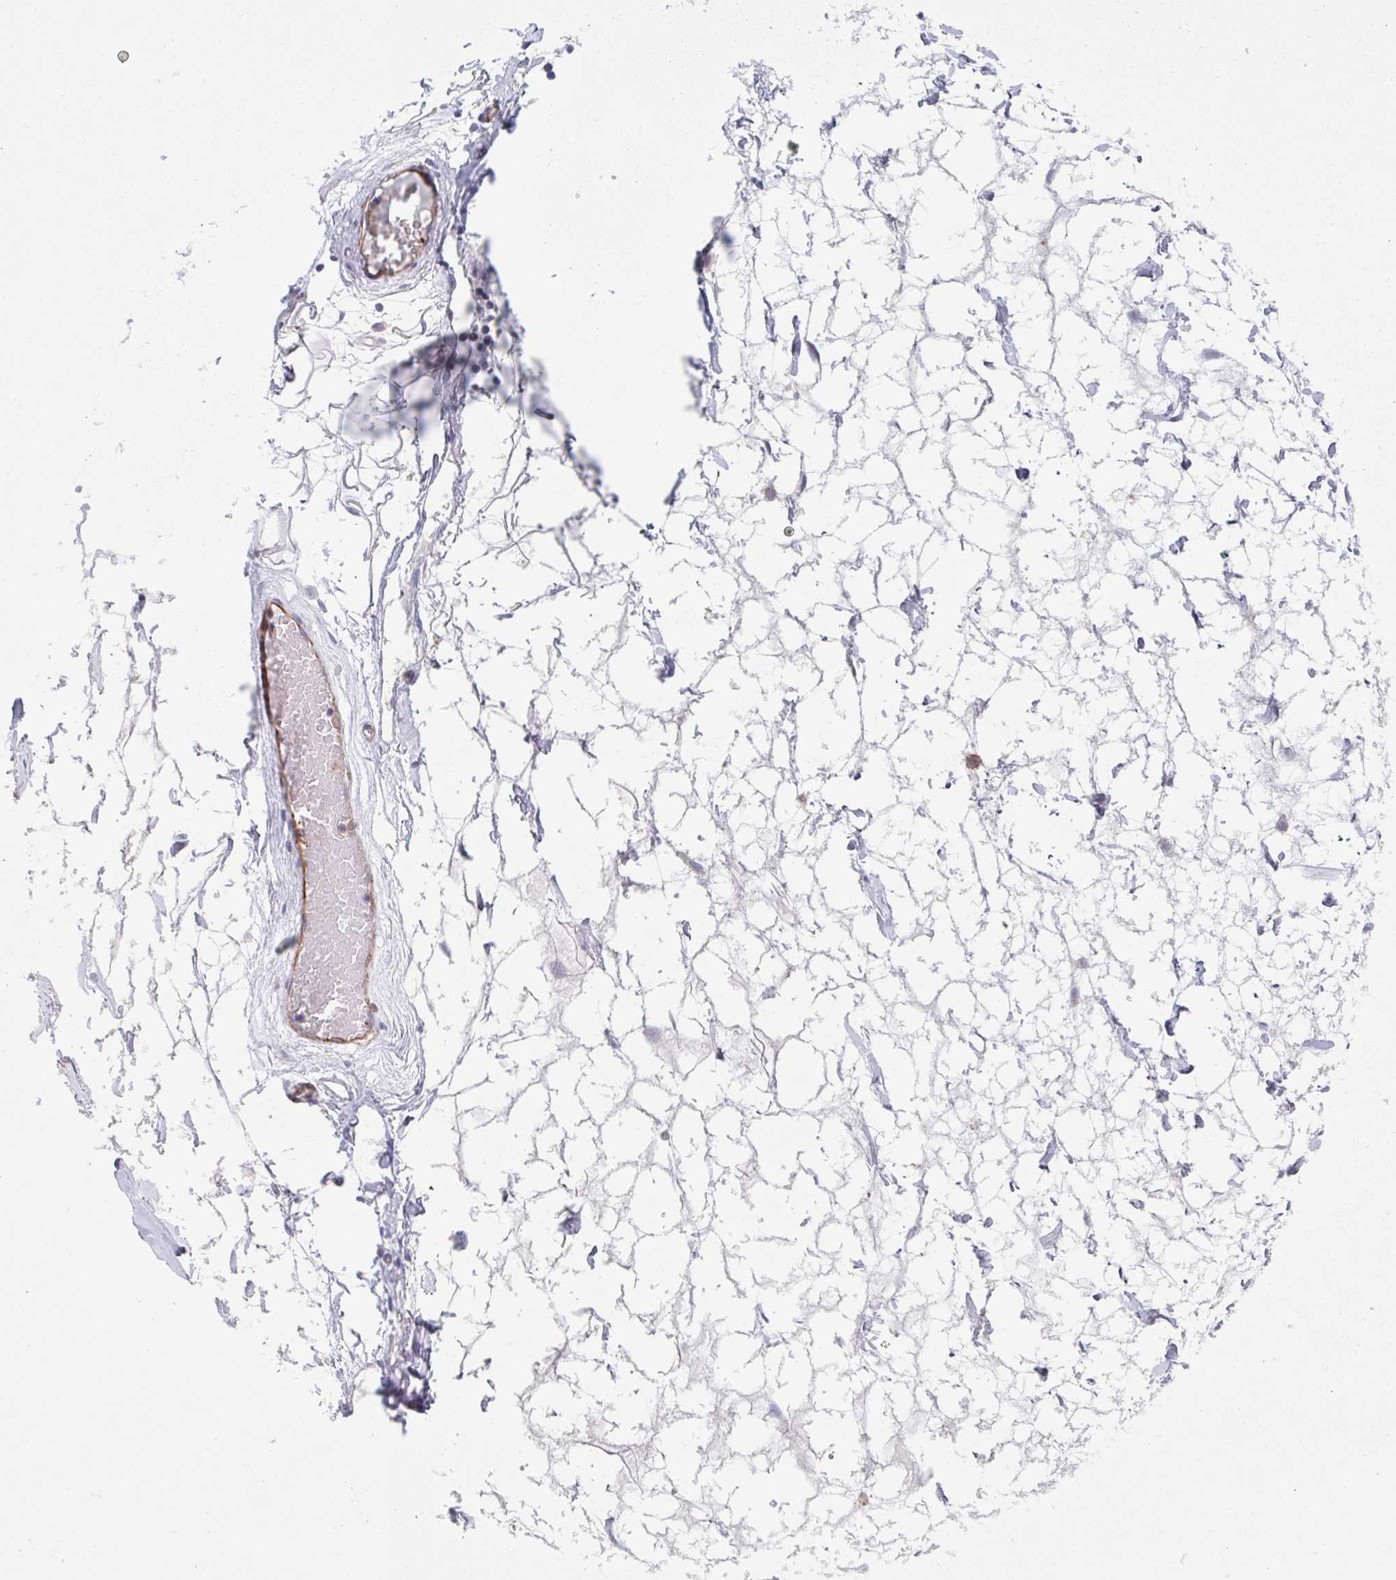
{"staining": {"intensity": "negative", "quantity": "none", "location": "none"}, "tissue": "adipose tissue", "cell_type": "Adipocytes", "image_type": "normal", "snomed": [{"axis": "morphology", "description": "Normal tissue, NOS"}, {"axis": "topography", "description": "Lymph node"}, {"axis": "topography", "description": "Cartilage tissue"}, {"axis": "topography", "description": "Nasopharynx"}], "caption": "A micrograph of adipose tissue stained for a protein exhibits no brown staining in adipocytes.", "gene": "KLC3", "patient": {"sex": "male", "age": 63}}